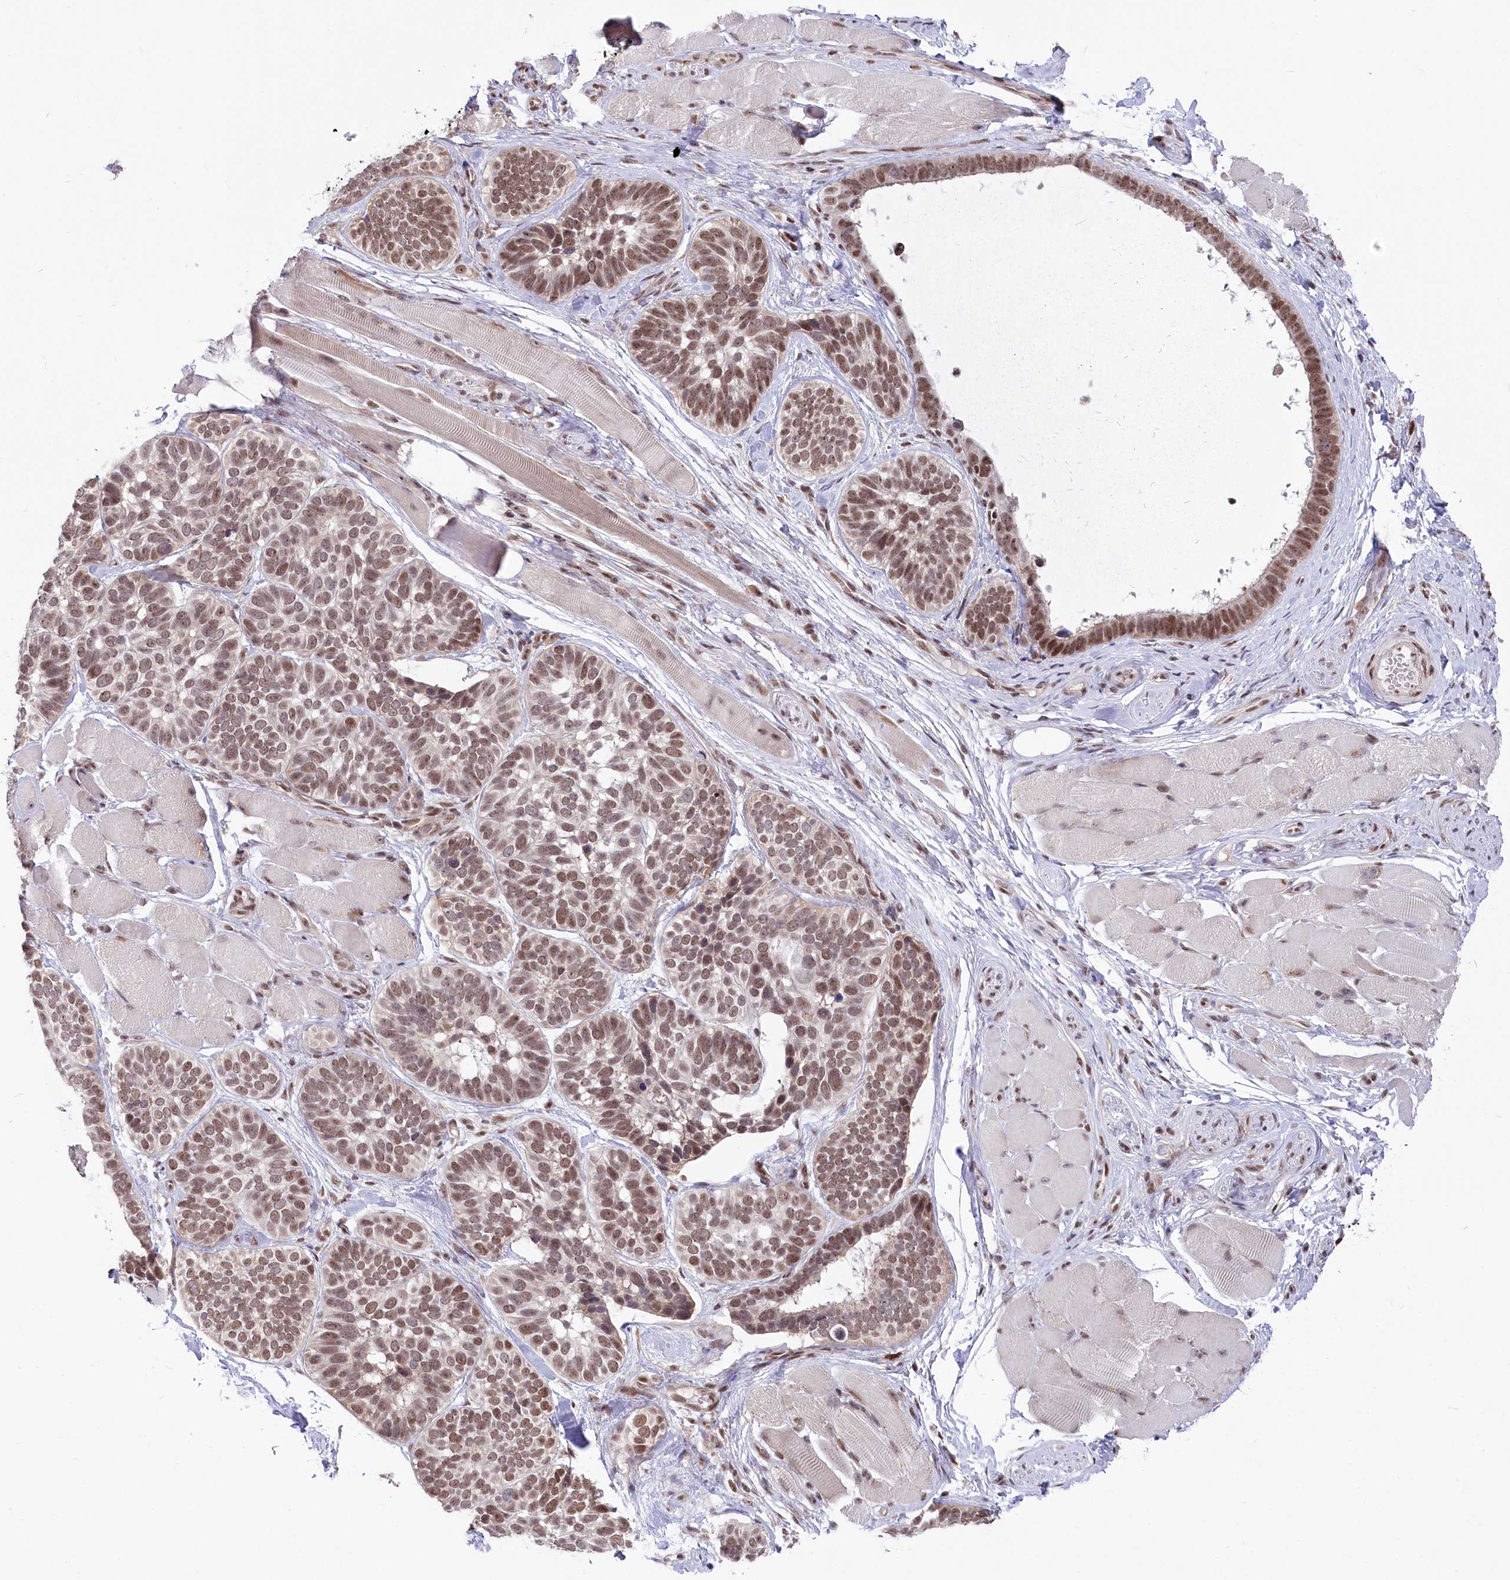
{"staining": {"intensity": "moderate", "quantity": ">75%", "location": "nuclear"}, "tissue": "skin cancer", "cell_type": "Tumor cells", "image_type": "cancer", "snomed": [{"axis": "morphology", "description": "Basal cell carcinoma"}, {"axis": "topography", "description": "Skin"}], "caption": "High-magnification brightfield microscopy of skin cancer (basal cell carcinoma) stained with DAB (3,3'-diaminobenzidine) (brown) and counterstained with hematoxylin (blue). tumor cells exhibit moderate nuclear positivity is seen in about>75% of cells.", "gene": "CGGBP1", "patient": {"sex": "male", "age": 62}}